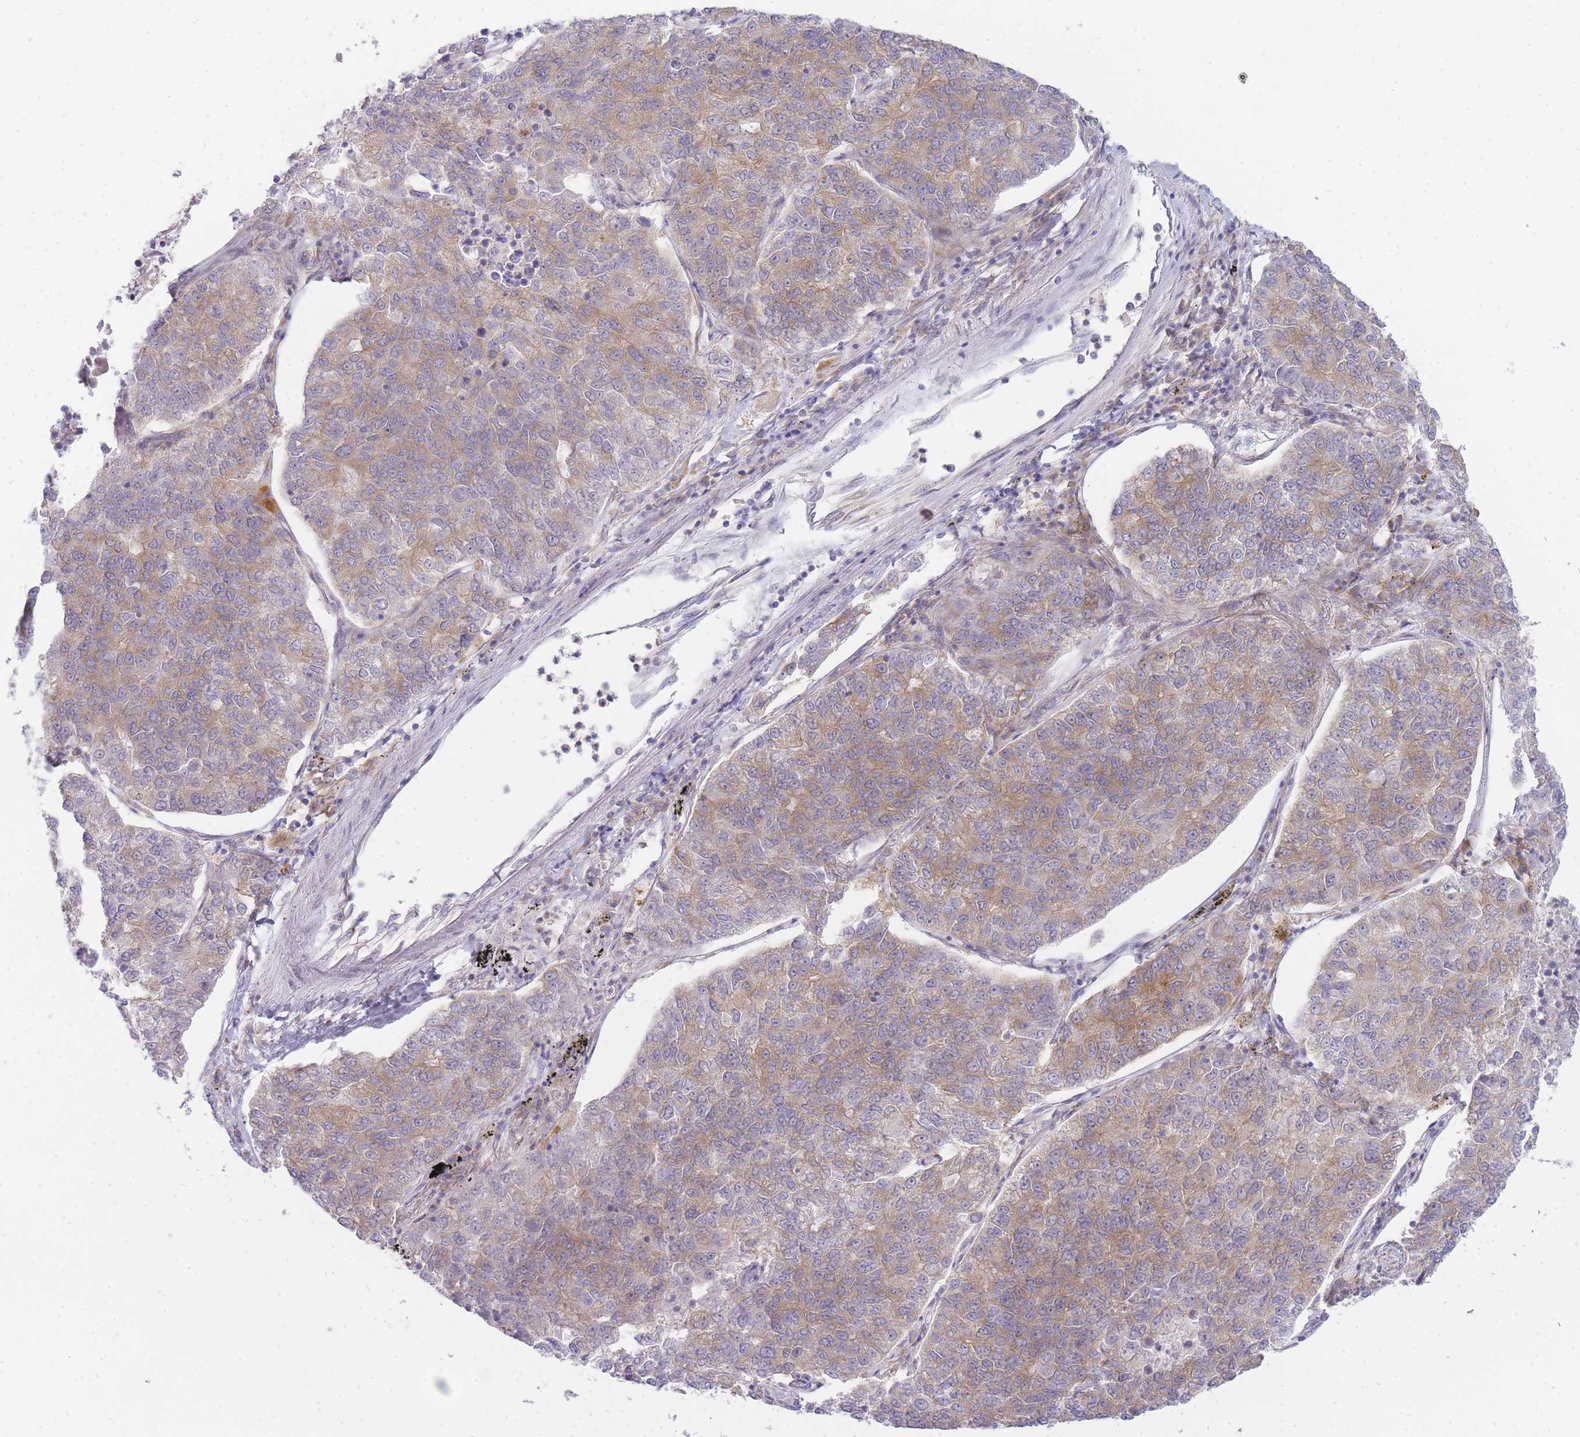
{"staining": {"intensity": "moderate", "quantity": ">75%", "location": "cytoplasmic/membranous"}, "tissue": "lung cancer", "cell_type": "Tumor cells", "image_type": "cancer", "snomed": [{"axis": "morphology", "description": "Adenocarcinoma, NOS"}, {"axis": "topography", "description": "Lung"}], "caption": "An IHC image of tumor tissue is shown. Protein staining in brown labels moderate cytoplasmic/membranous positivity in adenocarcinoma (lung) within tumor cells. Immunohistochemistry (ihc) stains the protein in brown and the nuclei are stained blue.", "gene": "OR5L2", "patient": {"sex": "male", "age": 49}}